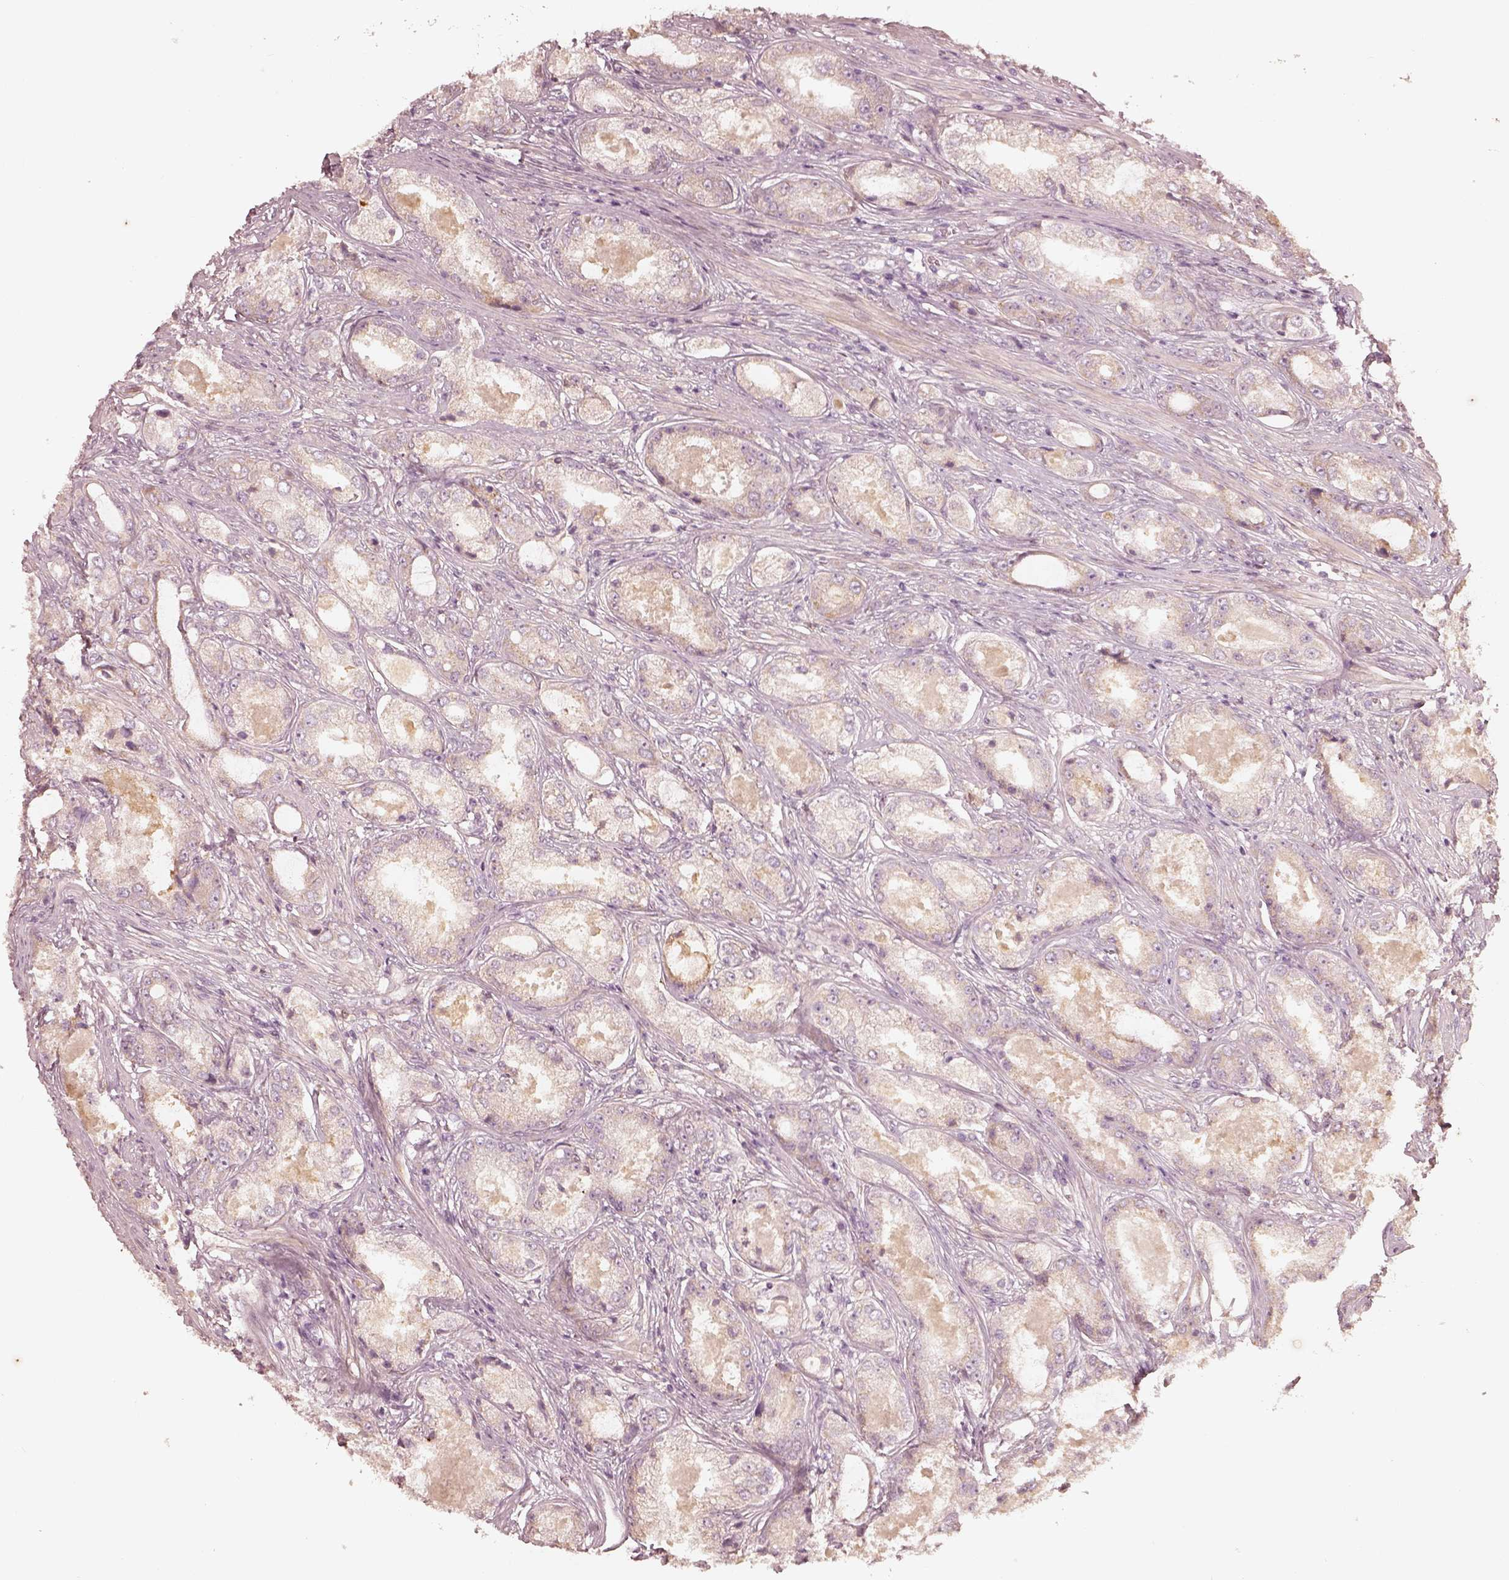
{"staining": {"intensity": "negative", "quantity": "none", "location": "none"}, "tissue": "prostate cancer", "cell_type": "Tumor cells", "image_type": "cancer", "snomed": [{"axis": "morphology", "description": "Adenocarcinoma, Low grade"}, {"axis": "topography", "description": "Prostate"}], "caption": "This is an immunohistochemistry micrograph of human low-grade adenocarcinoma (prostate). There is no positivity in tumor cells.", "gene": "WLS", "patient": {"sex": "male", "age": 68}}